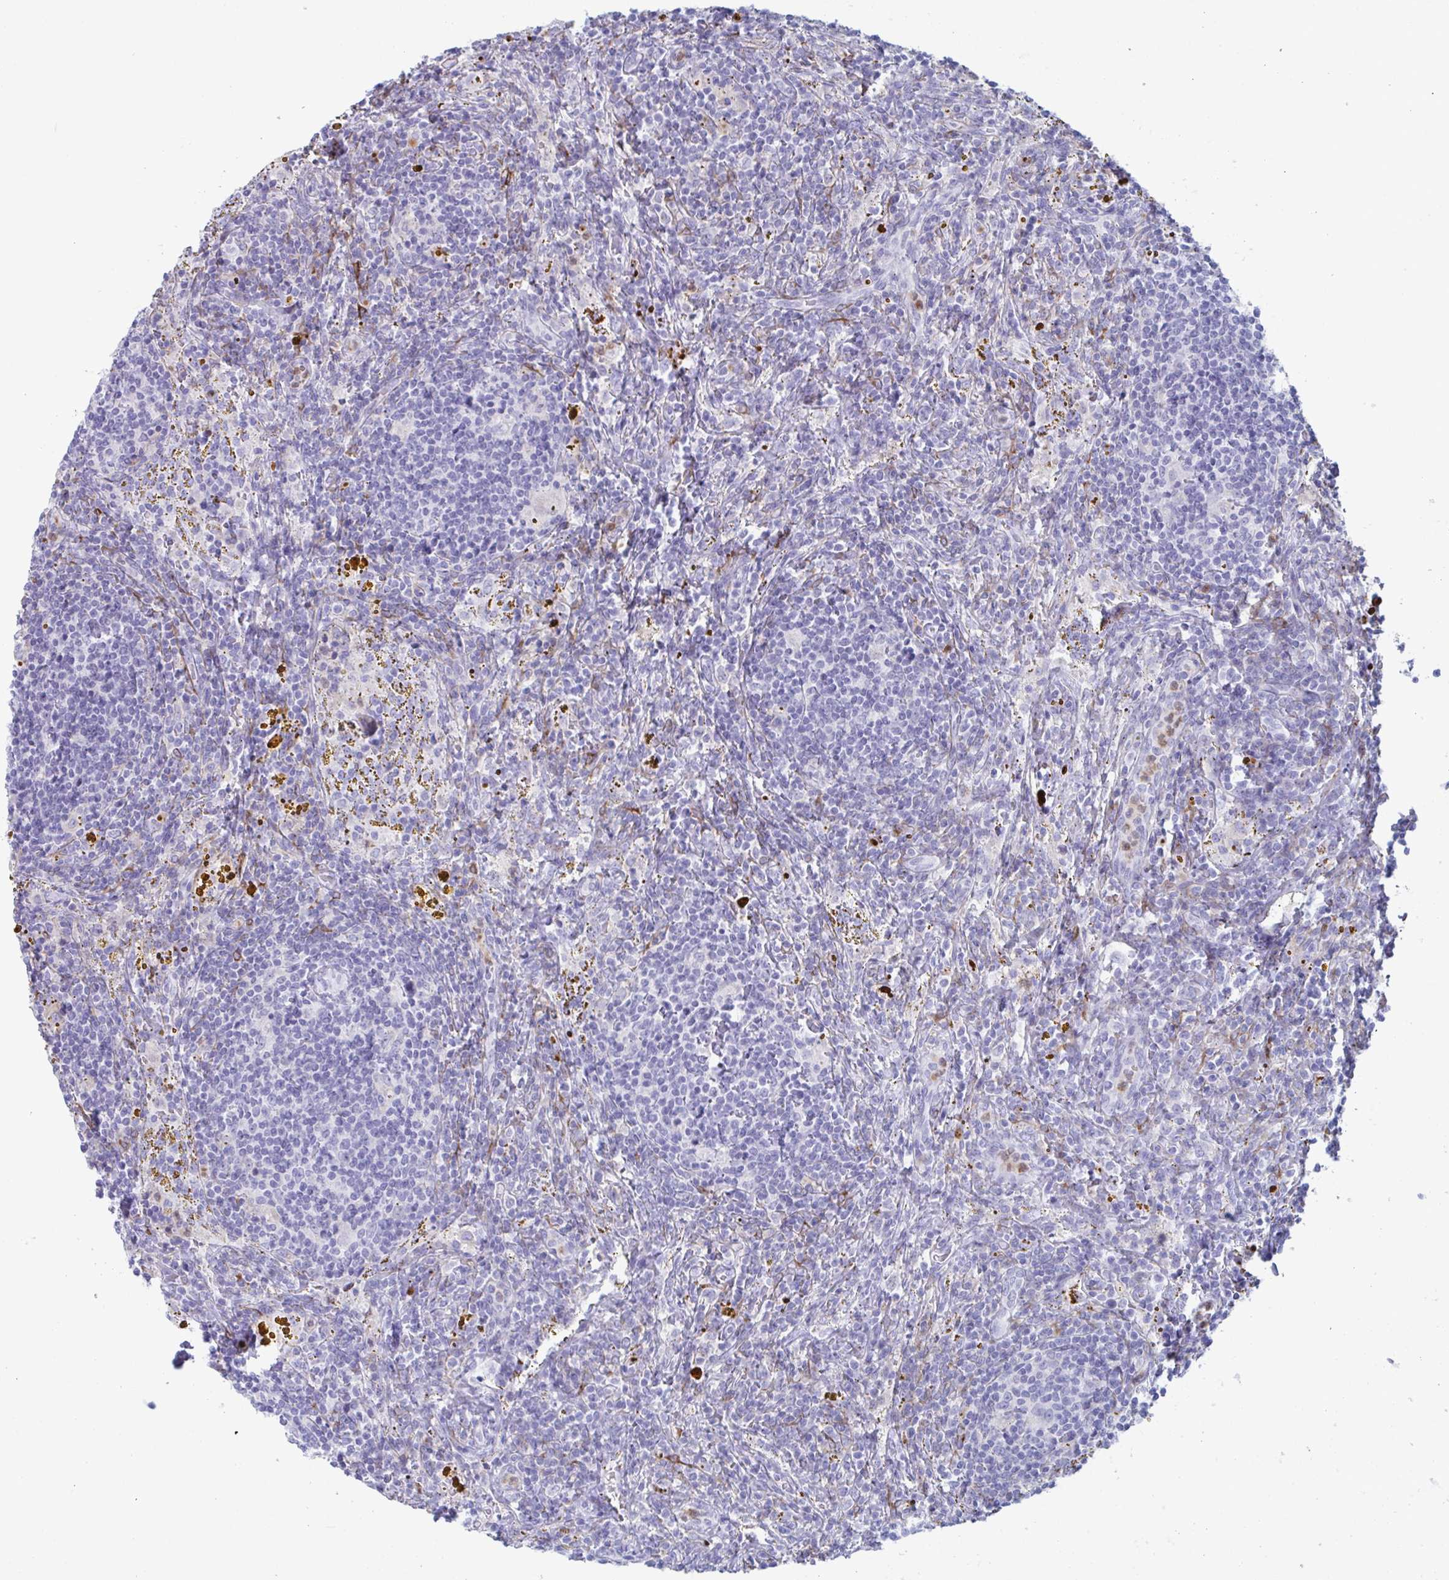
{"staining": {"intensity": "negative", "quantity": "none", "location": "none"}, "tissue": "lymphoma", "cell_type": "Tumor cells", "image_type": "cancer", "snomed": [{"axis": "morphology", "description": "Malignant lymphoma, non-Hodgkin's type, Low grade"}, {"axis": "topography", "description": "Spleen"}], "caption": "The histopathology image reveals no staining of tumor cells in lymphoma.", "gene": "CYP4F11", "patient": {"sex": "female", "age": 70}}